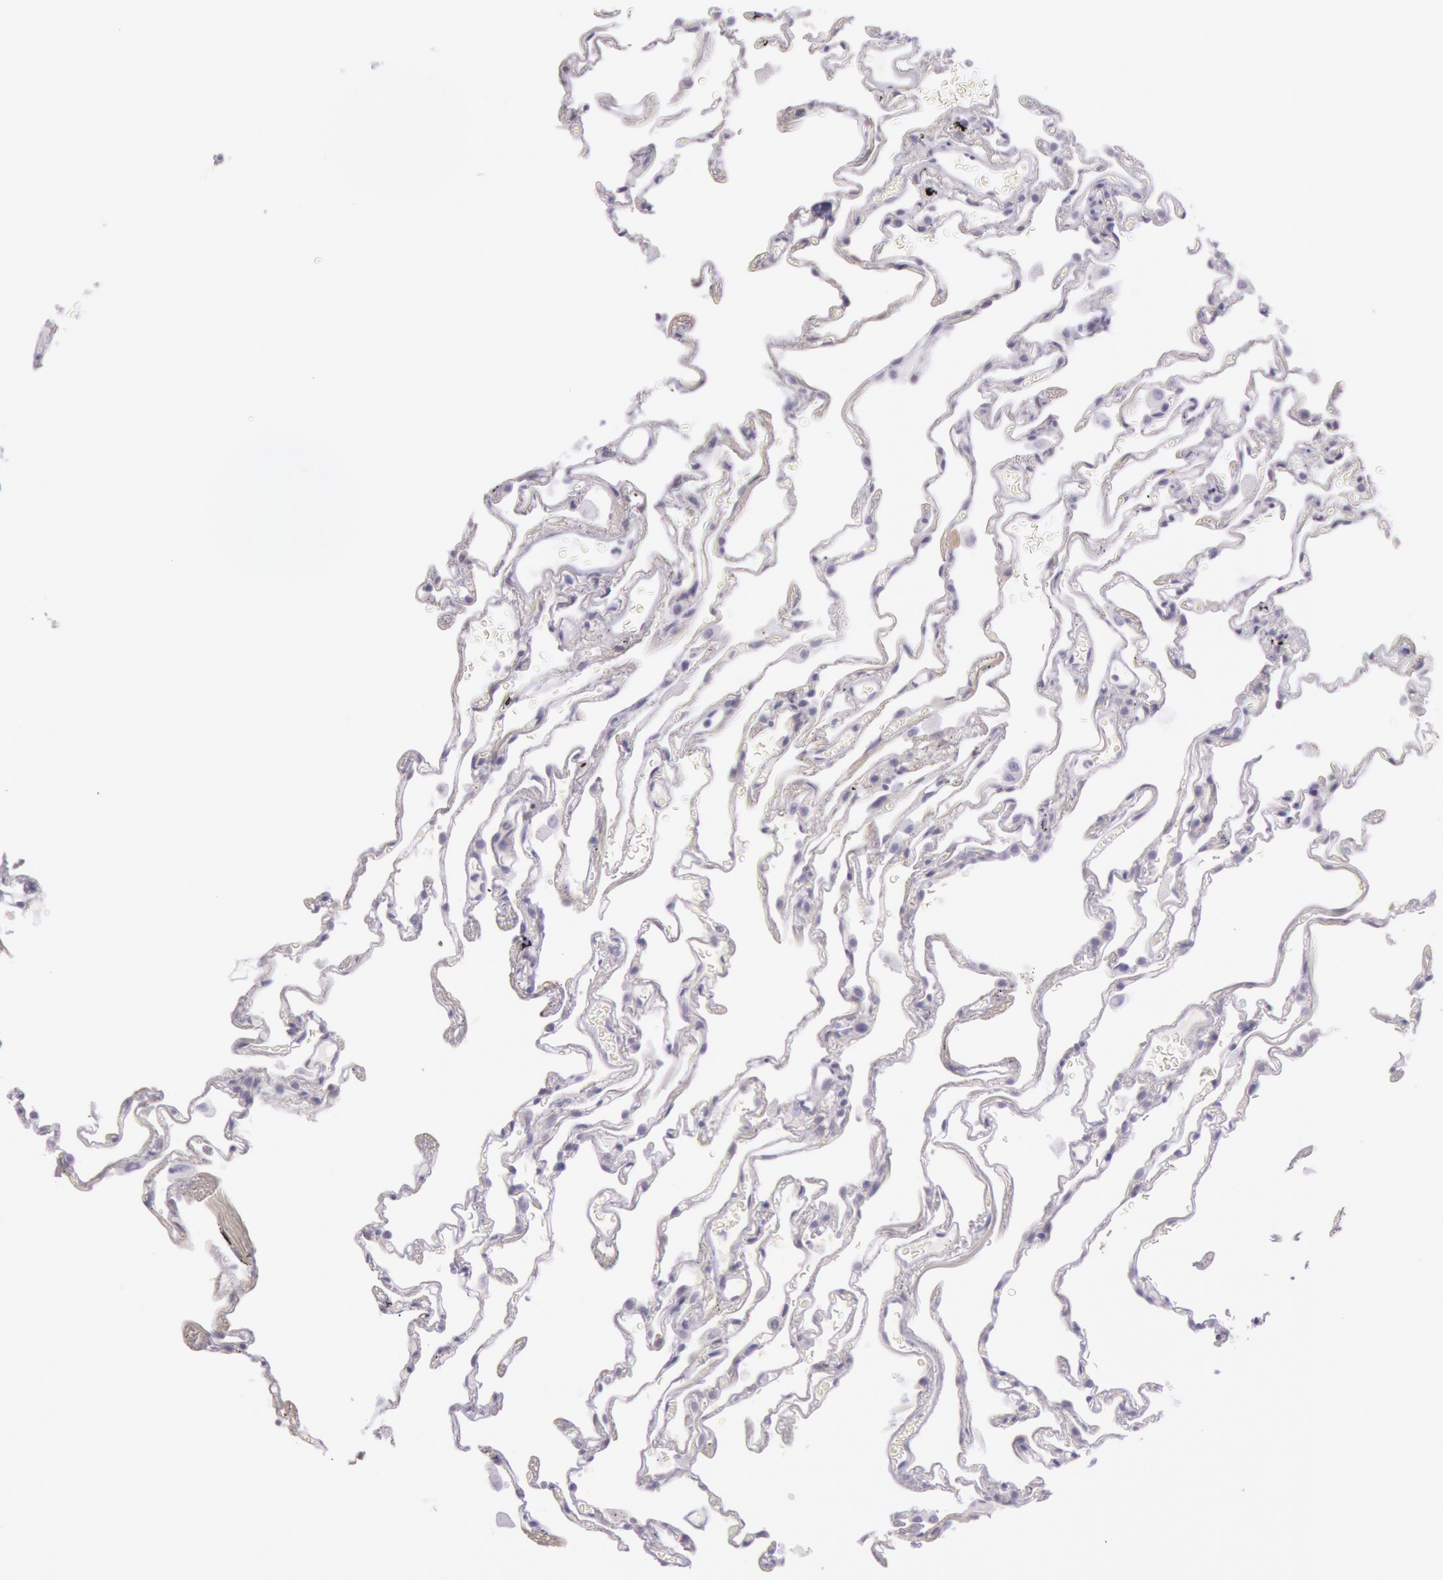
{"staining": {"intensity": "negative", "quantity": "none", "location": "none"}, "tissue": "lung", "cell_type": "Alveolar cells", "image_type": "normal", "snomed": [{"axis": "morphology", "description": "Normal tissue, NOS"}, {"axis": "morphology", "description": "Inflammation, NOS"}, {"axis": "topography", "description": "Lung"}], "caption": "Immunohistochemical staining of unremarkable human lung demonstrates no significant staining in alveolar cells.", "gene": "CKB", "patient": {"sex": "male", "age": 69}}